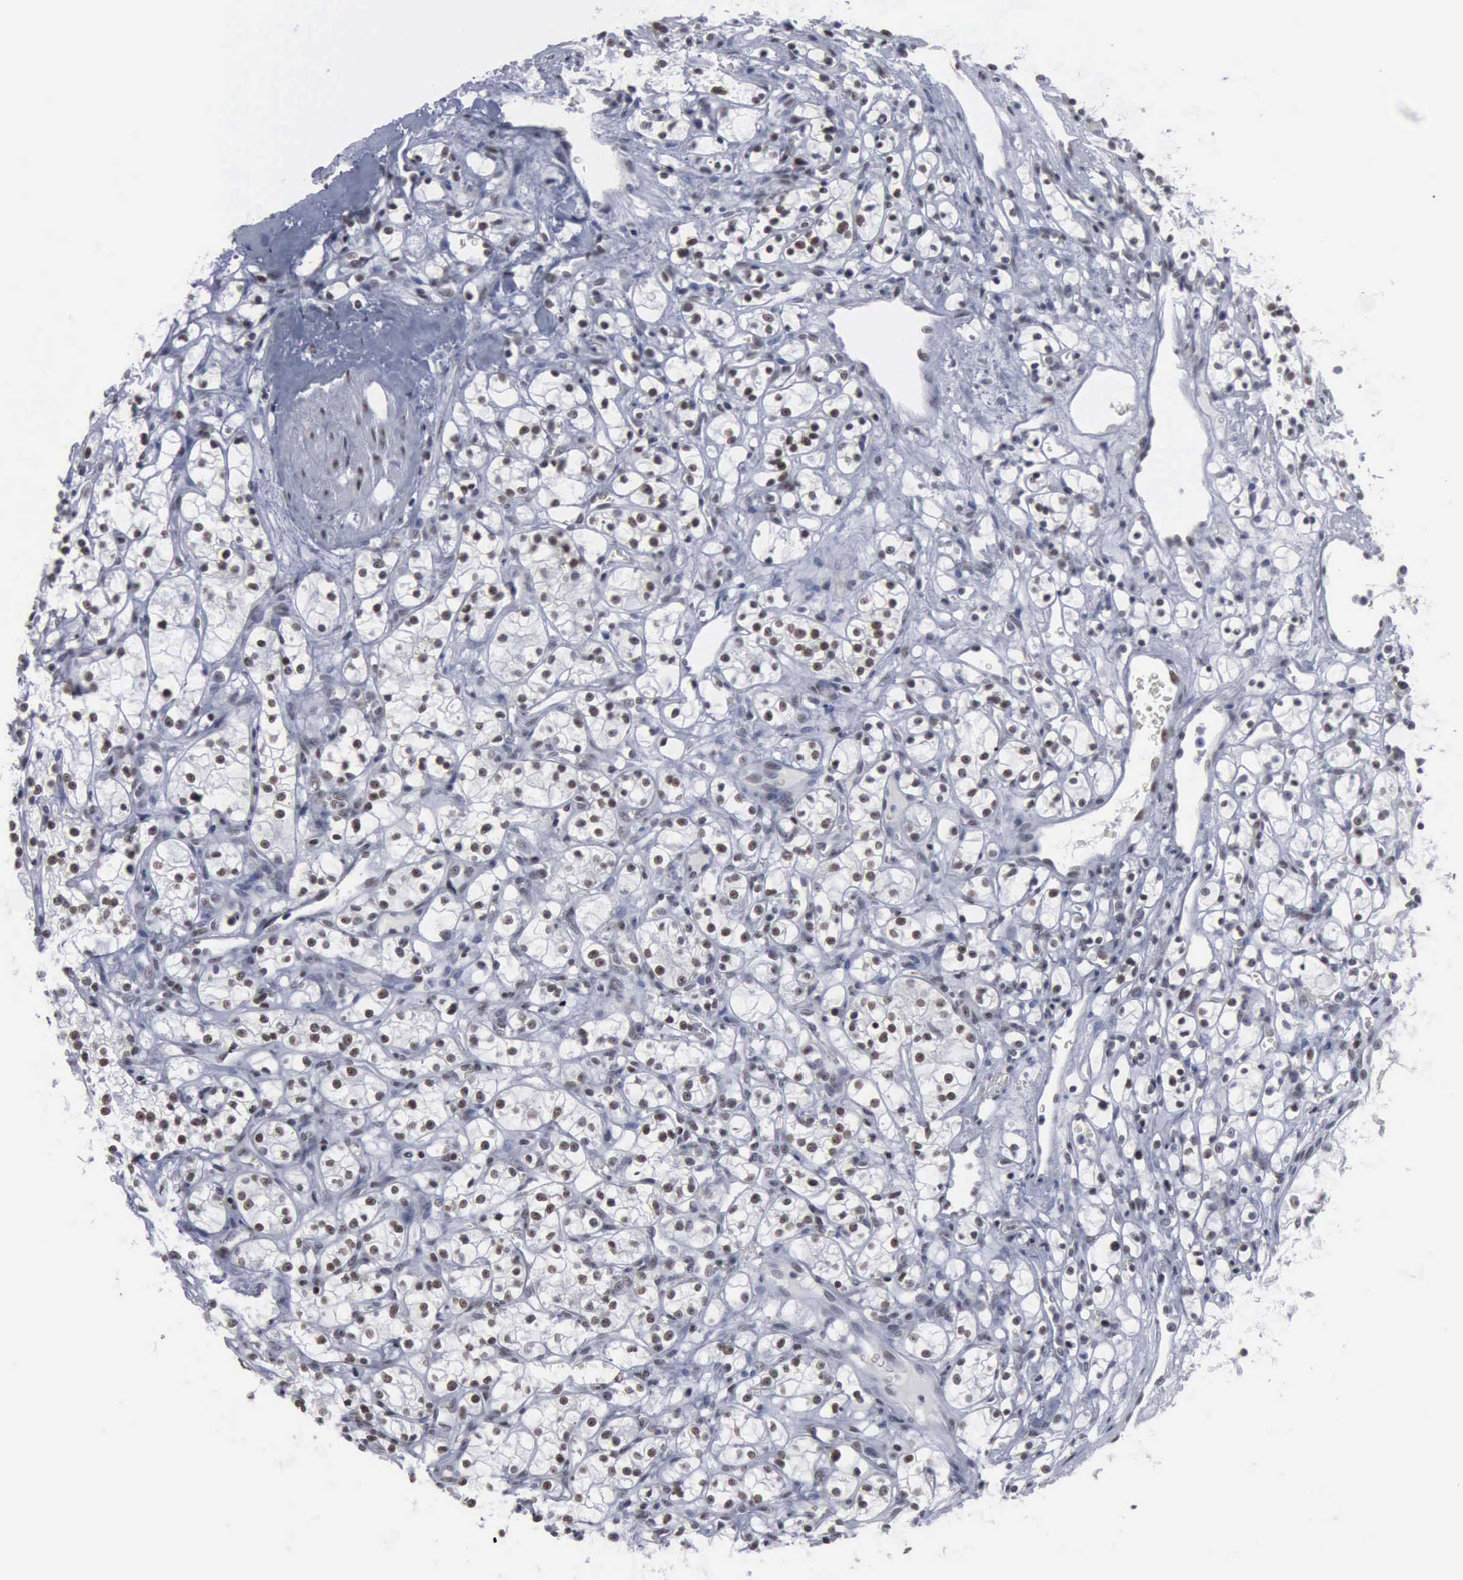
{"staining": {"intensity": "moderate", "quantity": "25%-75%", "location": "nuclear"}, "tissue": "renal cancer", "cell_type": "Tumor cells", "image_type": "cancer", "snomed": [{"axis": "morphology", "description": "Adenocarcinoma, NOS"}, {"axis": "topography", "description": "Kidney"}], "caption": "Approximately 25%-75% of tumor cells in renal cancer reveal moderate nuclear protein expression as visualized by brown immunohistochemical staining.", "gene": "XPA", "patient": {"sex": "male", "age": 61}}